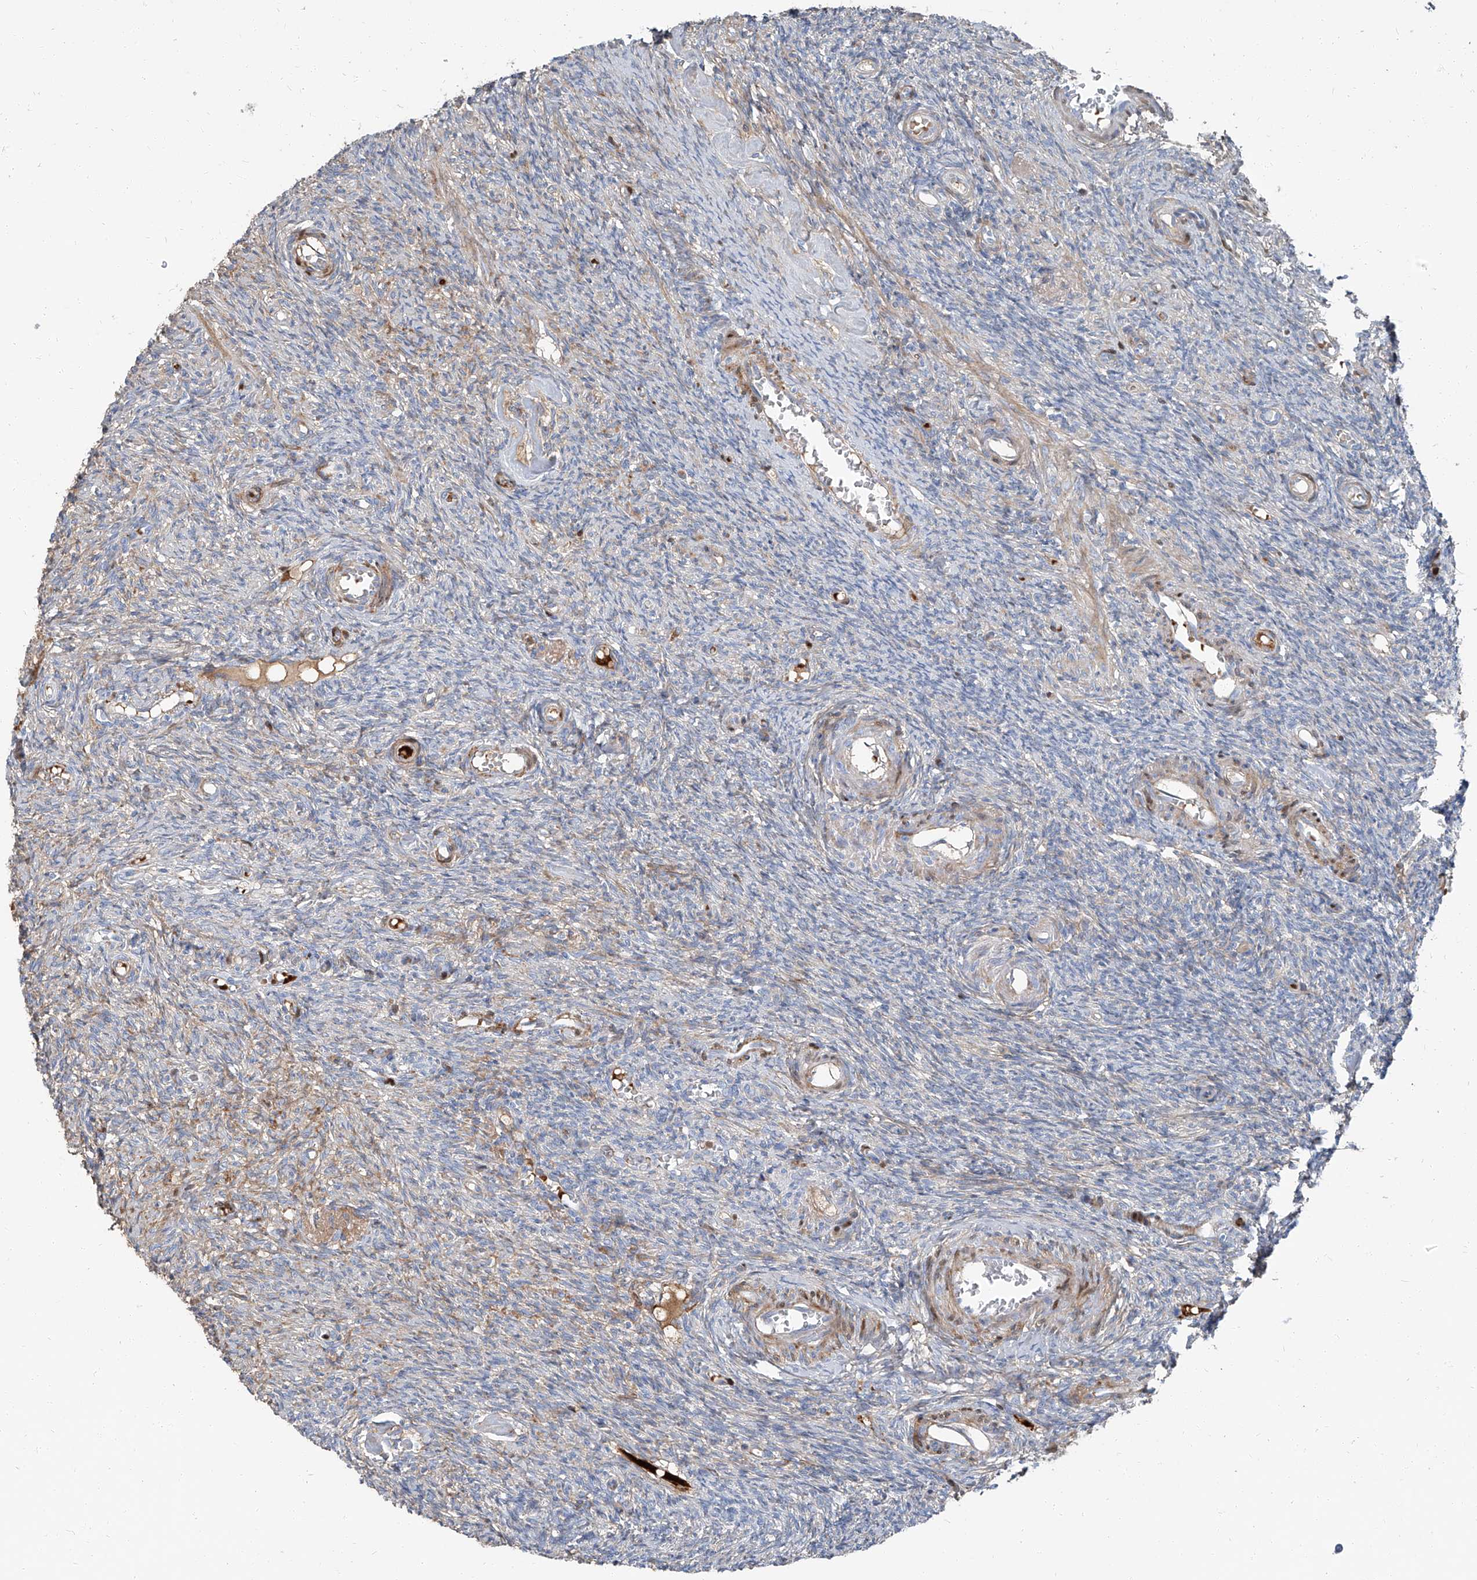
{"staining": {"intensity": "negative", "quantity": "none", "location": "none"}, "tissue": "ovary", "cell_type": "Ovarian stroma cells", "image_type": "normal", "snomed": [{"axis": "morphology", "description": "Normal tissue, NOS"}, {"axis": "topography", "description": "Ovary"}], "caption": "Ovary stained for a protein using immunohistochemistry shows no expression ovarian stroma cells.", "gene": "HOXA3", "patient": {"sex": "female", "age": 27}}